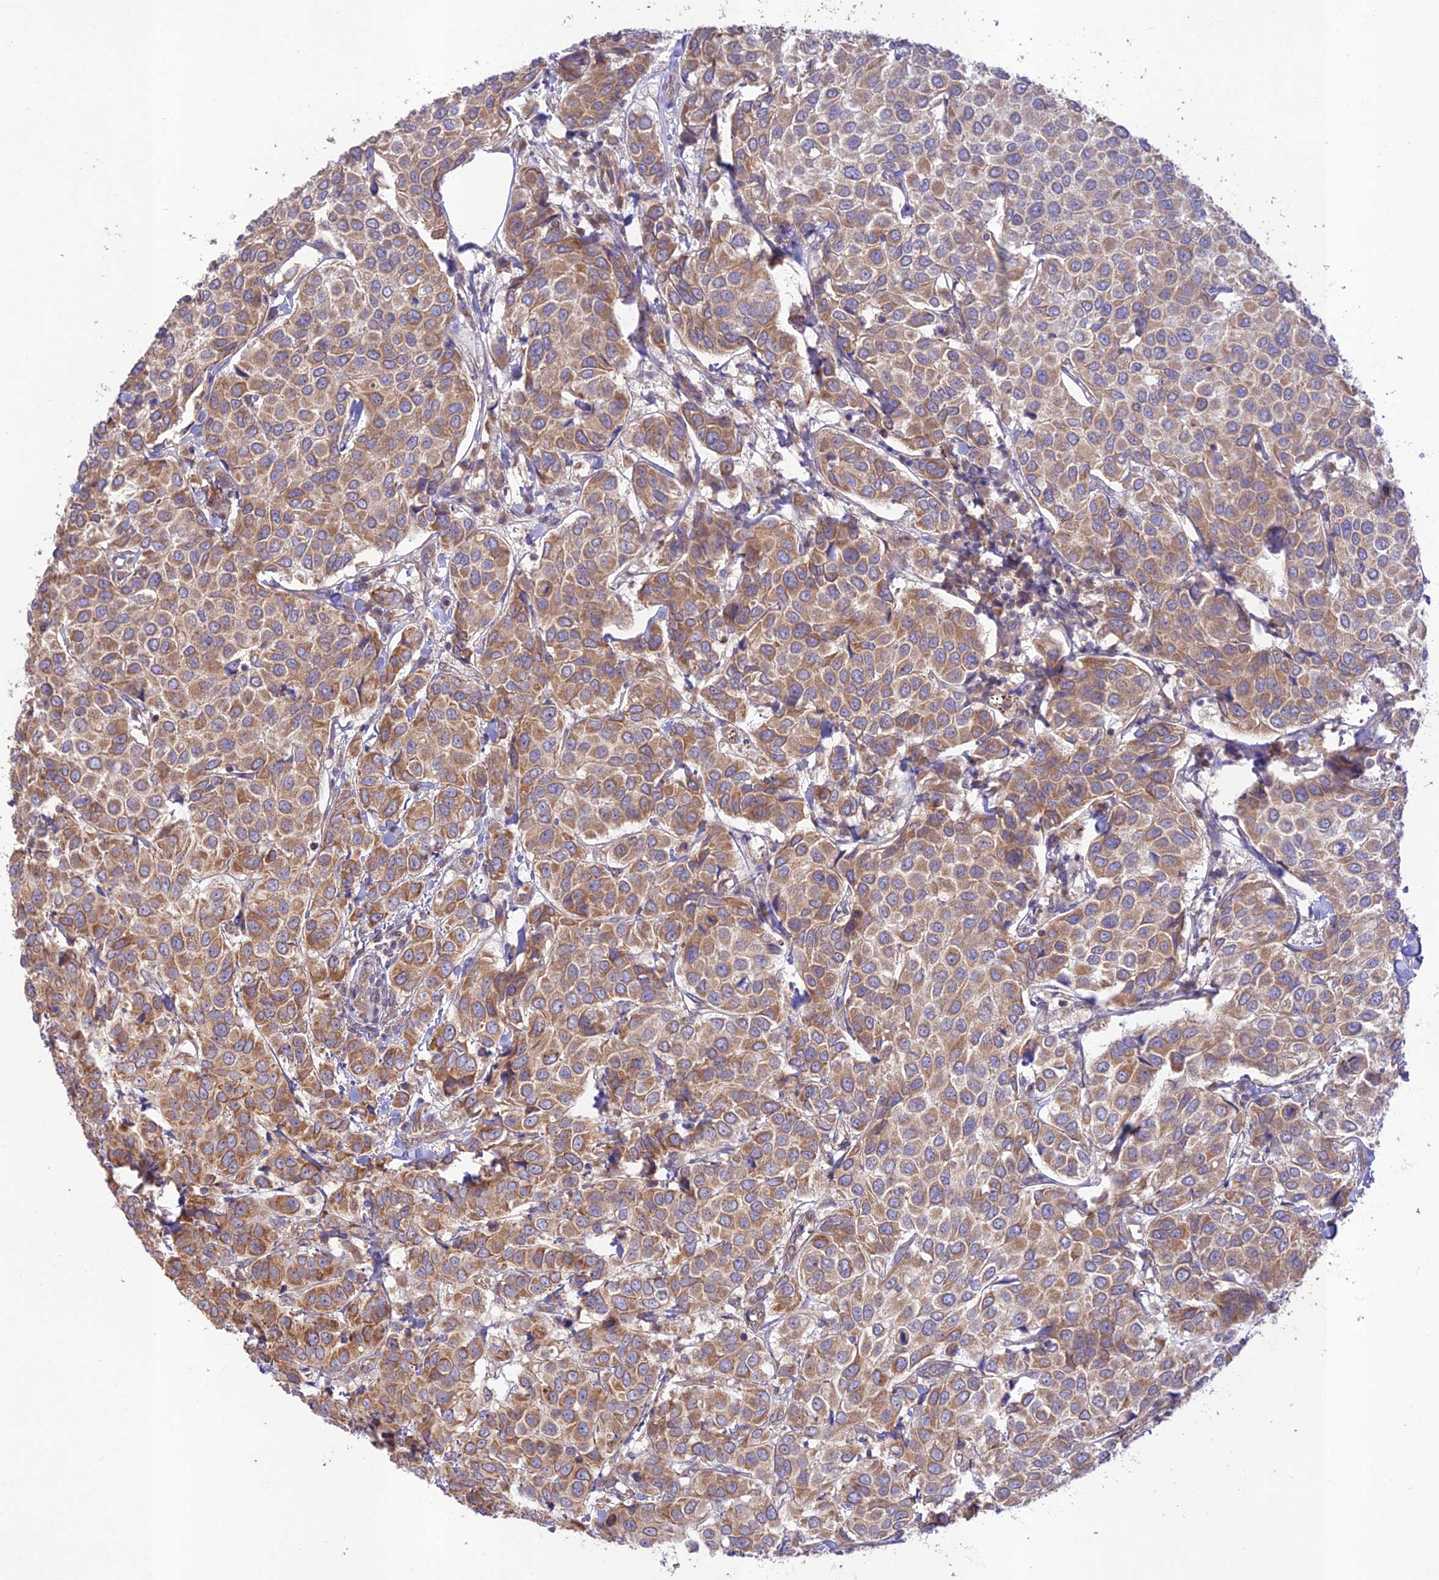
{"staining": {"intensity": "moderate", "quantity": "25%-75%", "location": "cytoplasmic/membranous"}, "tissue": "breast cancer", "cell_type": "Tumor cells", "image_type": "cancer", "snomed": [{"axis": "morphology", "description": "Duct carcinoma"}, {"axis": "topography", "description": "Breast"}], "caption": "Breast cancer was stained to show a protein in brown. There is medium levels of moderate cytoplasmic/membranous staining in approximately 25%-75% of tumor cells. (Brightfield microscopy of DAB IHC at high magnification).", "gene": "TMEM259", "patient": {"sex": "female", "age": 55}}